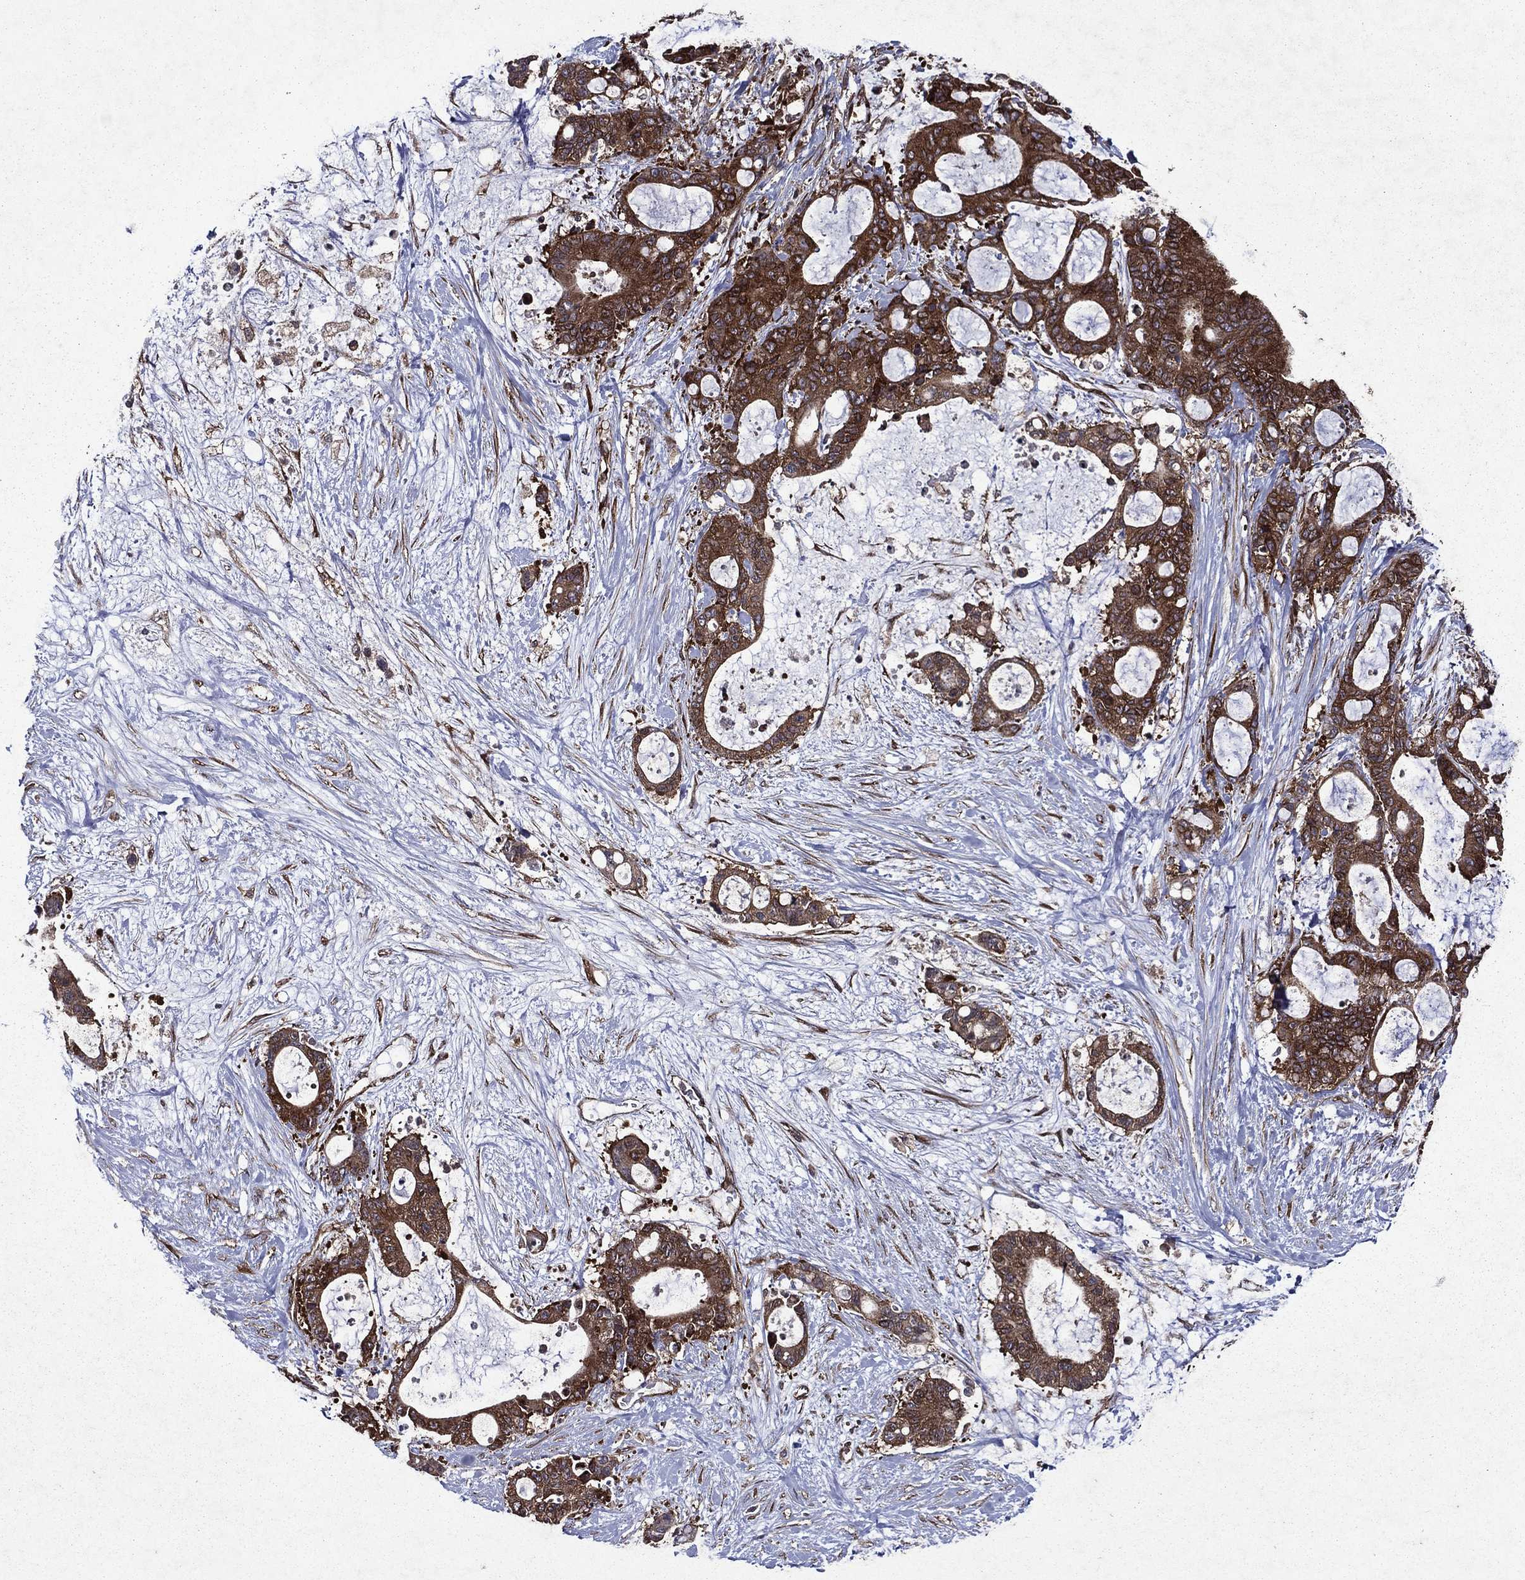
{"staining": {"intensity": "strong", "quantity": ">75%", "location": "cytoplasmic/membranous"}, "tissue": "liver cancer", "cell_type": "Tumor cells", "image_type": "cancer", "snomed": [{"axis": "morphology", "description": "Normal tissue, NOS"}, {"axis": "morphology", "description": "Cholangiocarcinoma"}, {"axis": "topography", "description": "Liver"}, {"axis": "topography", "description": "Peripheral nerve tissue"}], "caption": "A brown stain highlights strong cytoplasmic/membranous positivity of a protein in human liver cancer tumor cells. Using DAB (brown) and hematoxylin (blue) stains, captured at high magnification using brightfield microscopy.", "gene": "EIF2B4", "patient": {"sex": "female", "age": 73}}